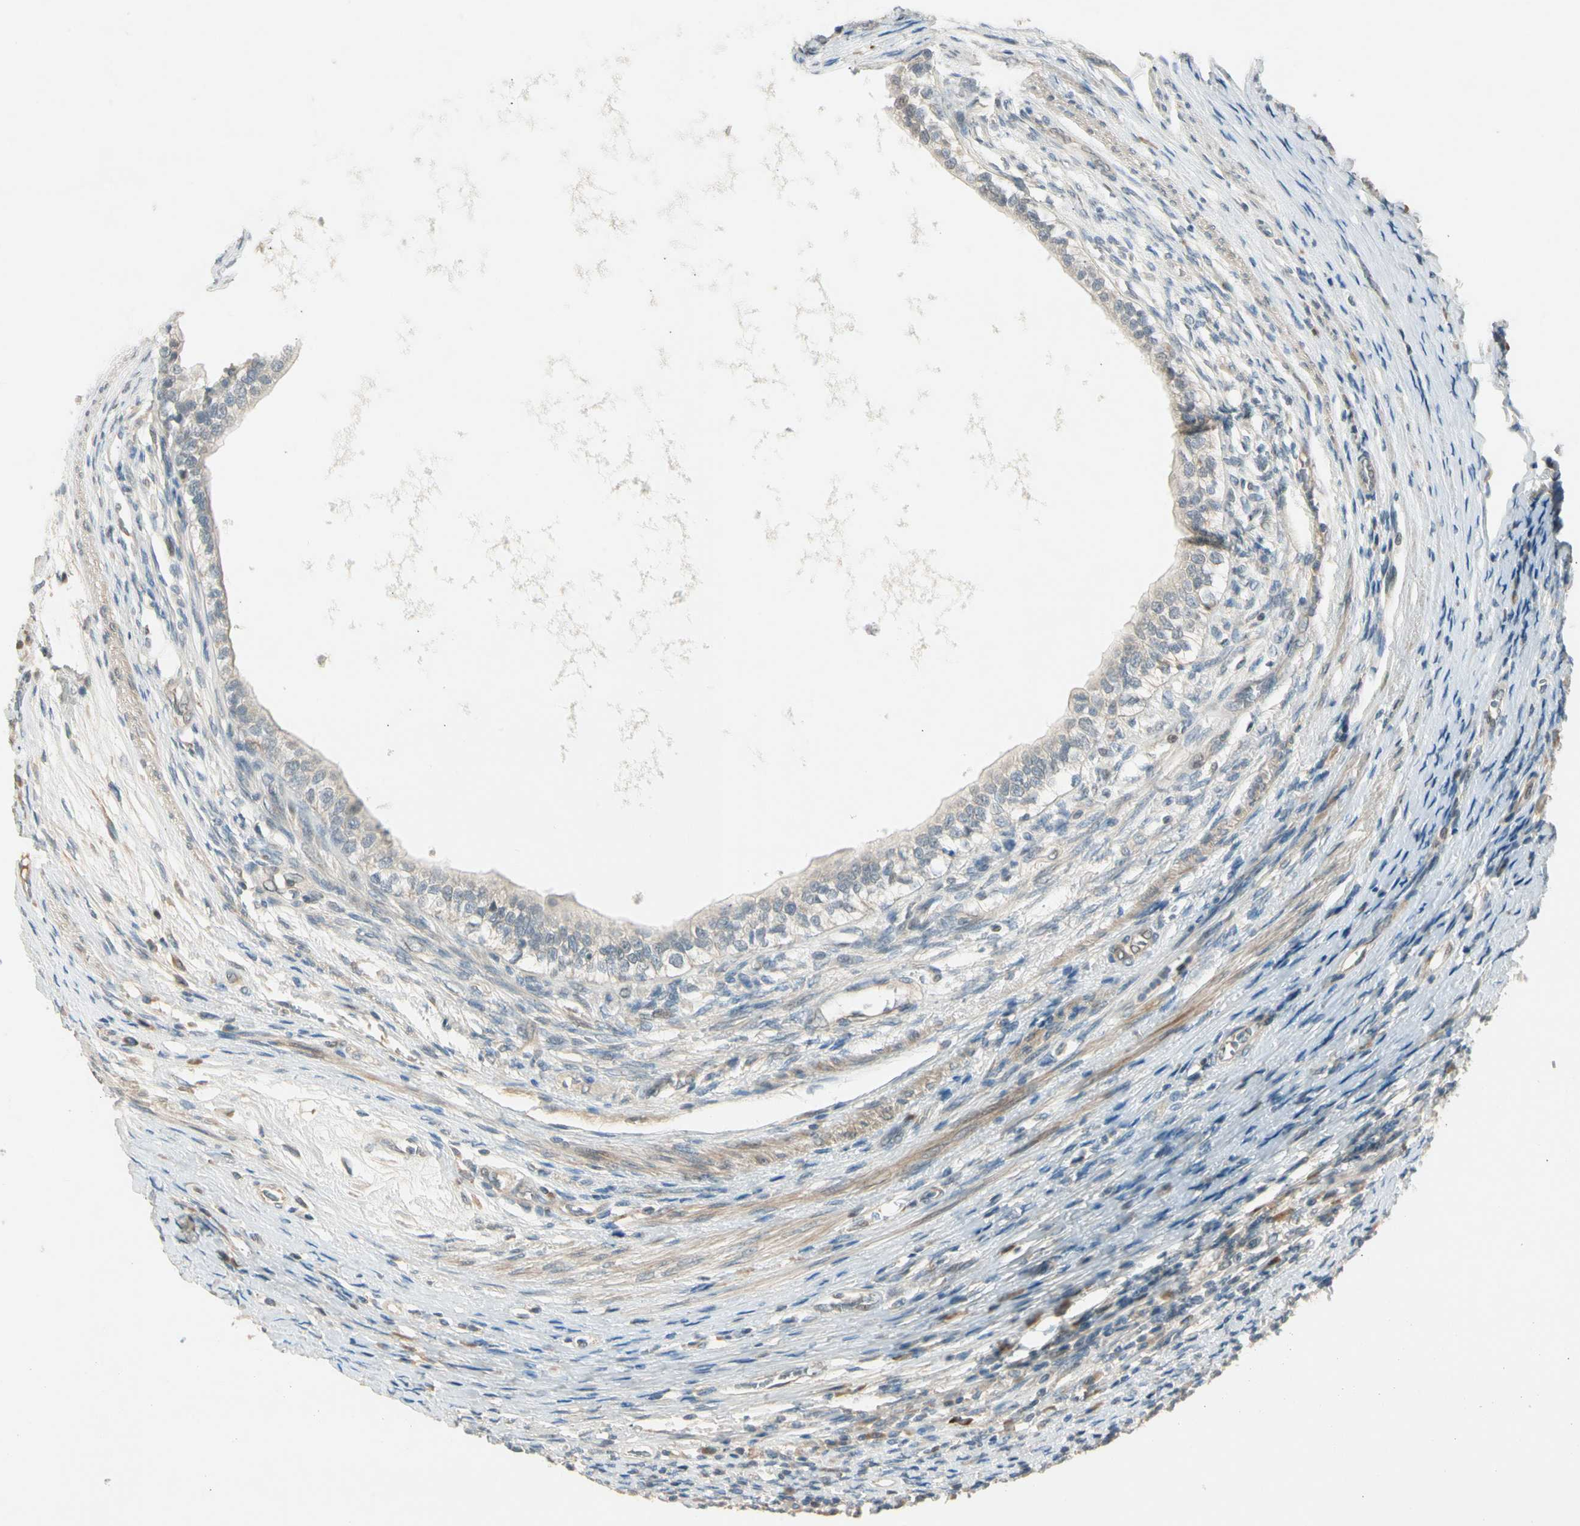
{"staining": {"intensity": "negative", "quantity": "none", "location": "none"}, "tissue": "testis cancer", "cell_type": "Tumor cells", "image_type": "cancer", "snomed": [{"axis": "morphology", "description": "Carcinoma, Embryonal, NOS"}, {"axis": "topography", "description": "Testis"}], "caption": "Immunohistochemical staining of human testis cancer (embryonal carcinoma) reveals no significant staining in tumor cells.", "gene": "PCDHB15", "patient": {"sex": "male", "age": 26}}